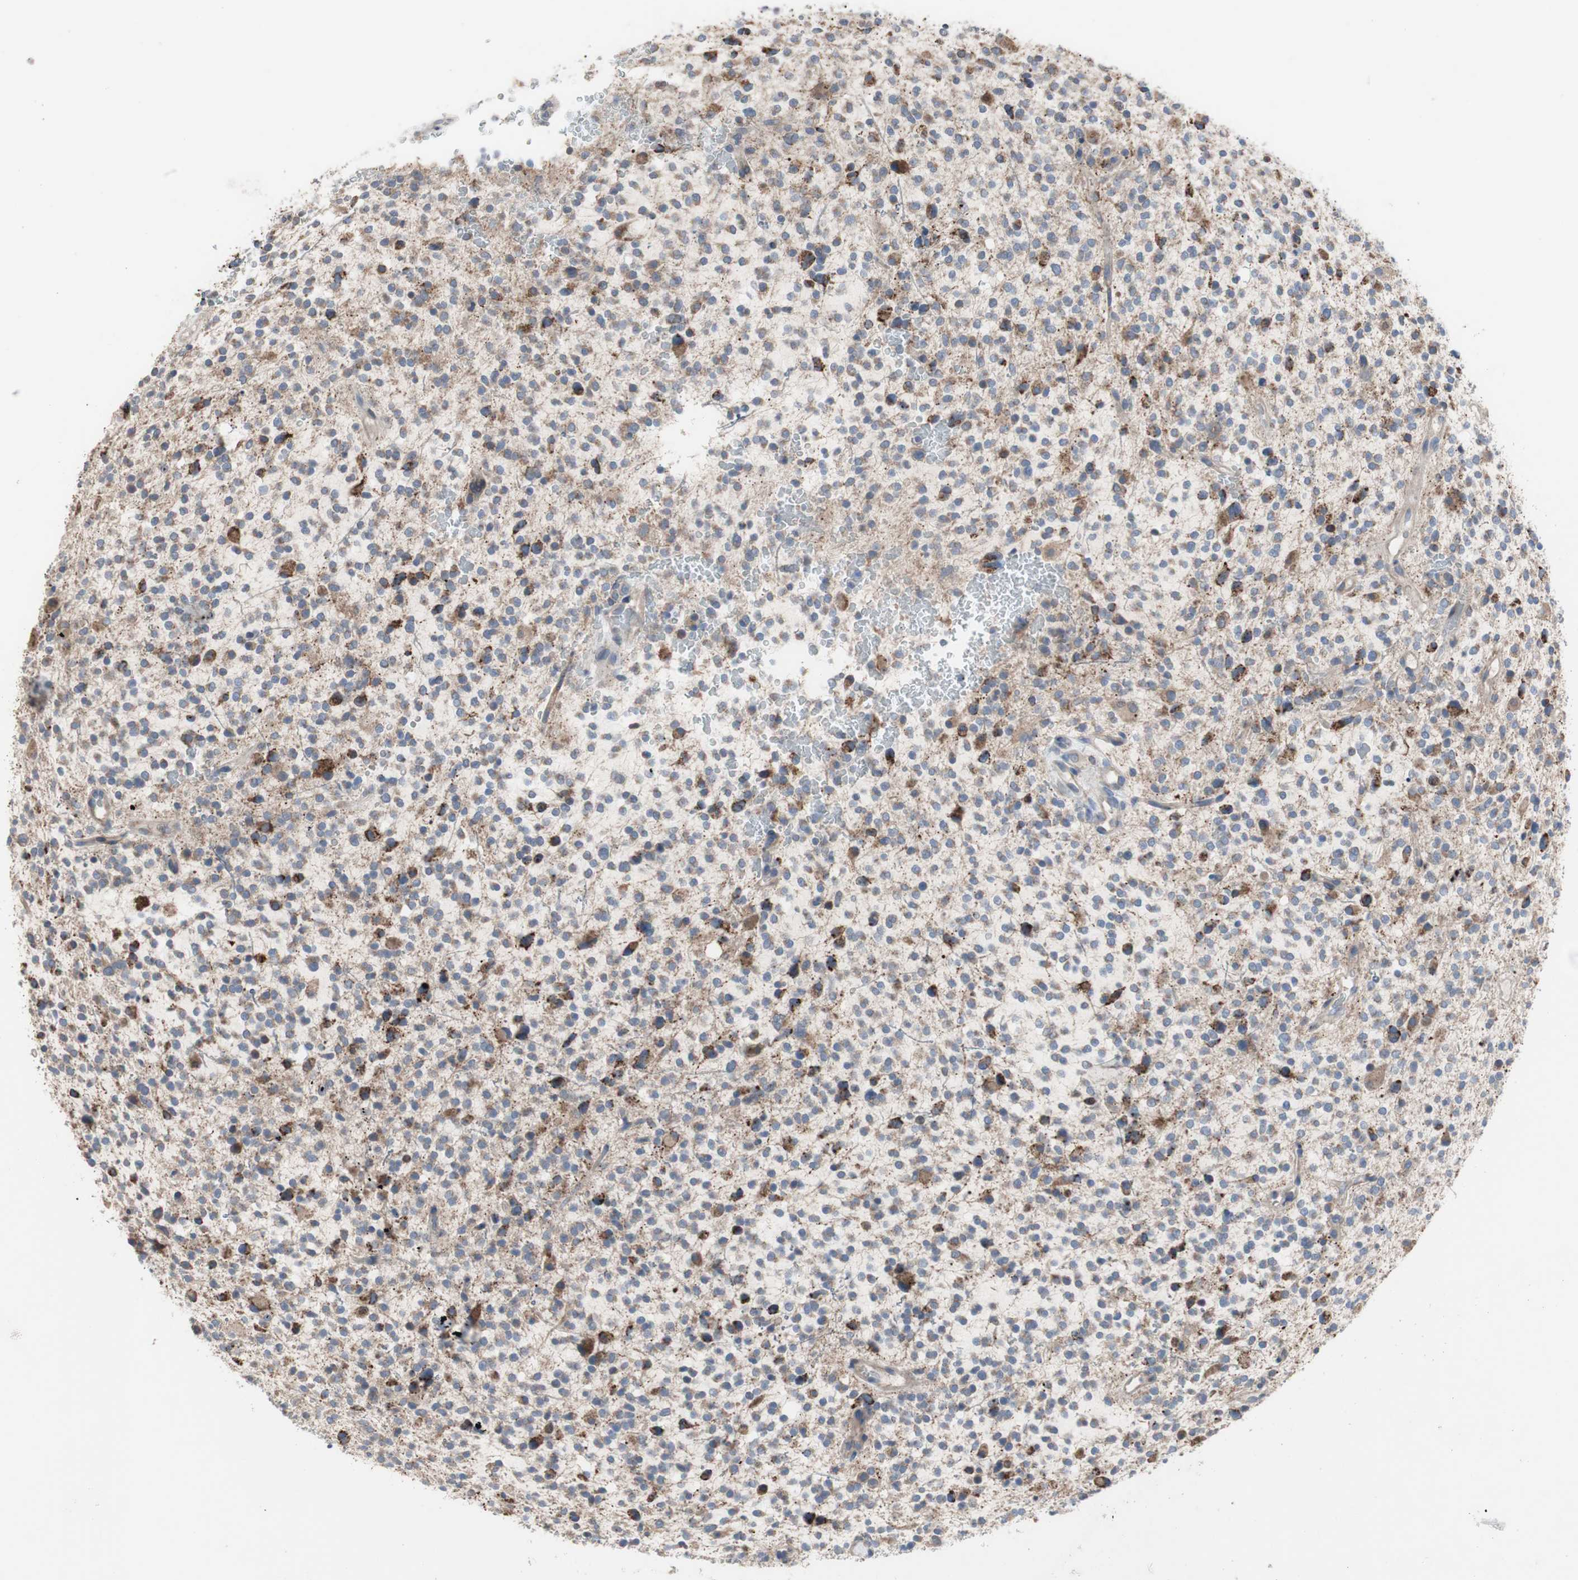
{"staining": {"intensity": "weak", "quantity": "25%-75%", "location": "cytoplasmic/membranous"}, "tissue": "glioma", "cell_type": "Tumor cells", "image_type": "cancer", "snomed": [{"axis": "morphology", "description": "Glioma, malignant, High grade"}, {"axis": "topography", "description": "Brain"}], "caption": "Malignant glioma (high-grade) stained for a protein (brown) exhibits weak cytoplasmic/membranous positive expression in about 25%-75% of tumor cells.", "gene": "TTC14", "patient": {"sex": "male", "age": 48}}